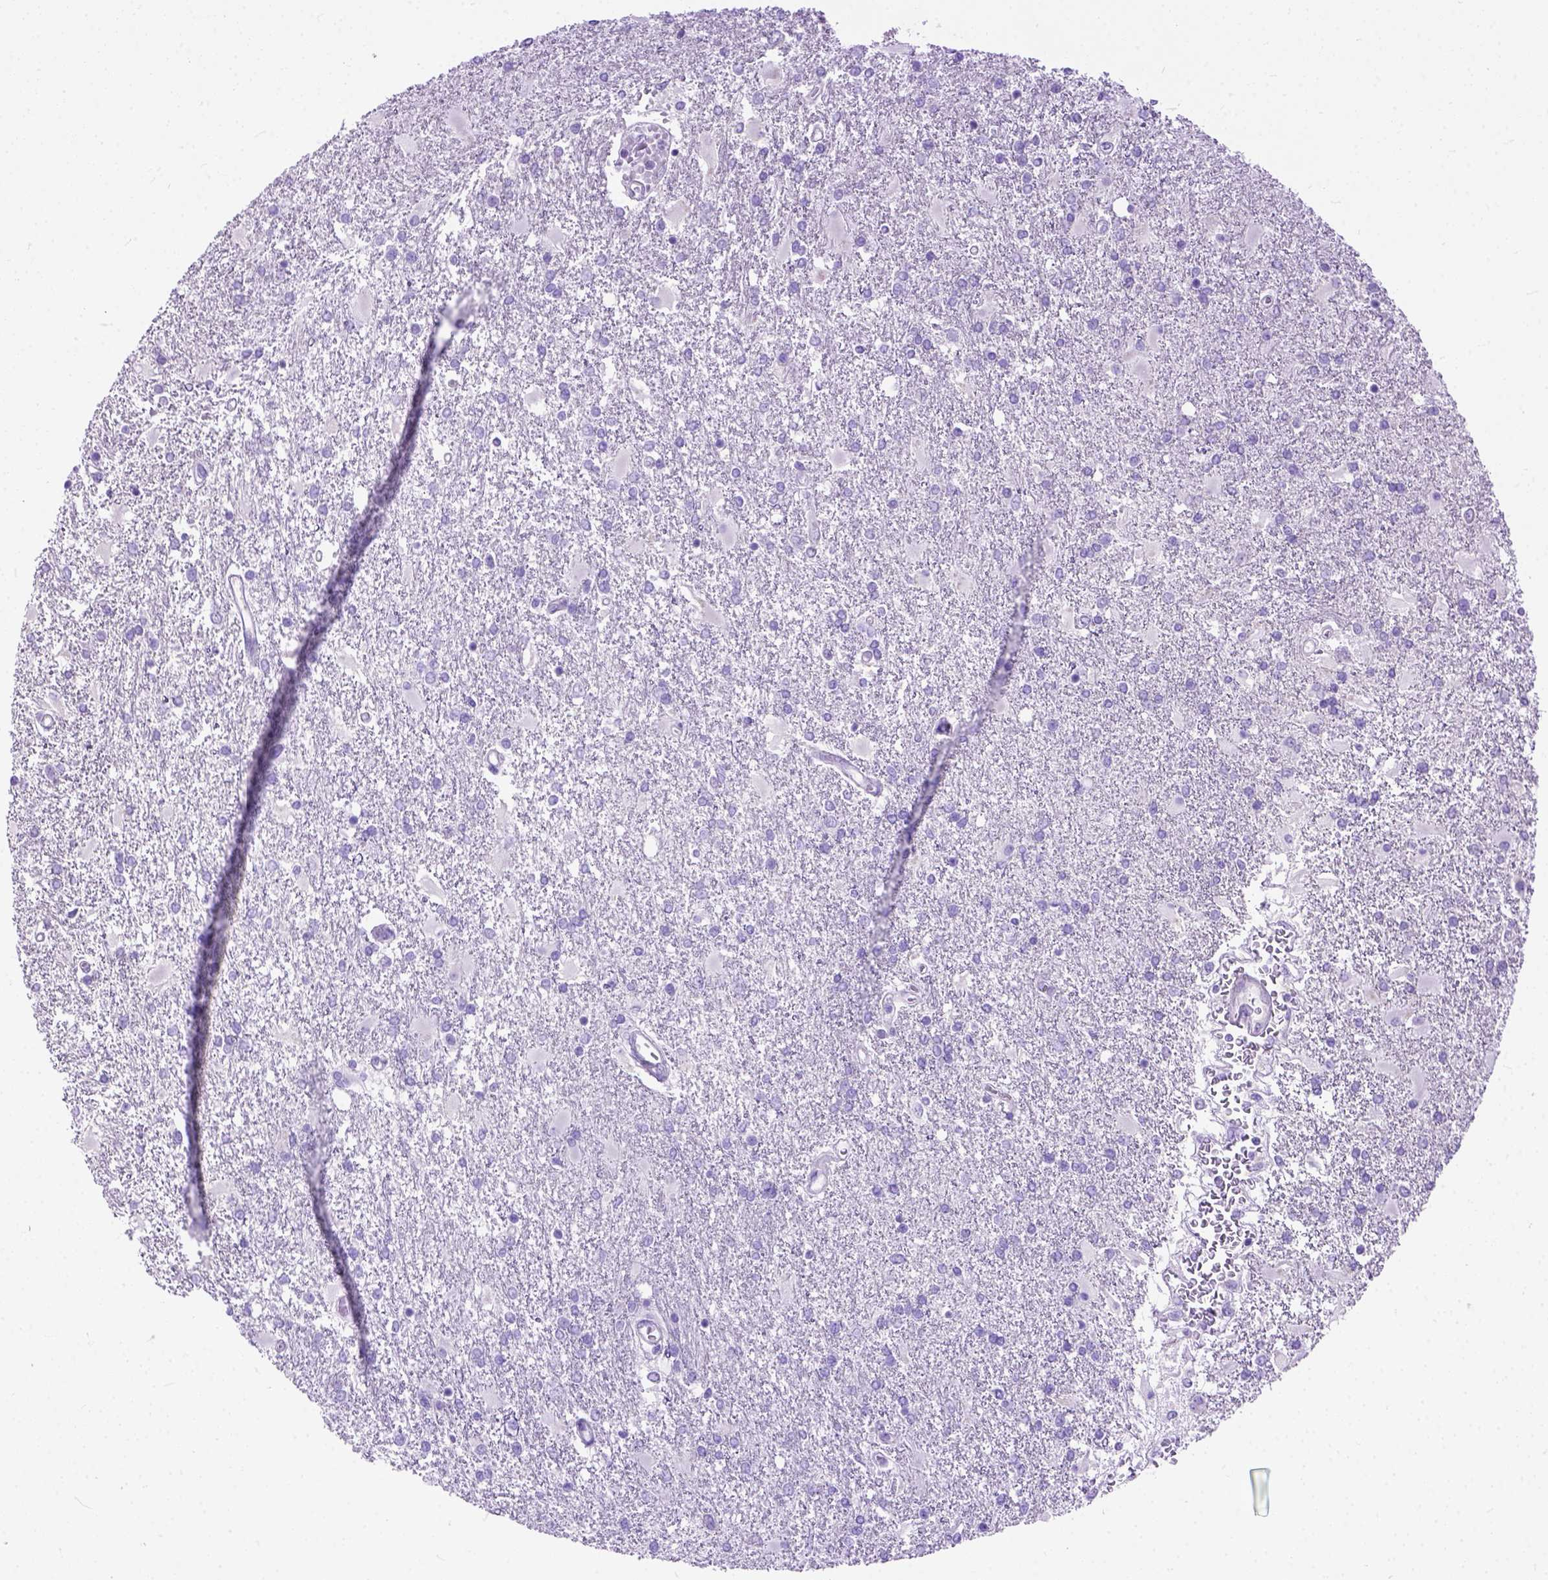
{"staining": {"intensity": "negative", "quantity": "none", "location": "none"}, "tissue": "glioma", "cell_type": "Tumor cells", "image_type": "cancer", "snomed": [{"axis": "morphology", "description": "Glioma, malignant, High grade"}, {"axis": "topography", "description": "Cerebral cortex"}], "caption": "Immunohistochemistry of human malignant glioma (high-grade) shows no positivity in tumor cells.", "gene": "ODAD3", "patient": {"sex": "male", "age": 79}}